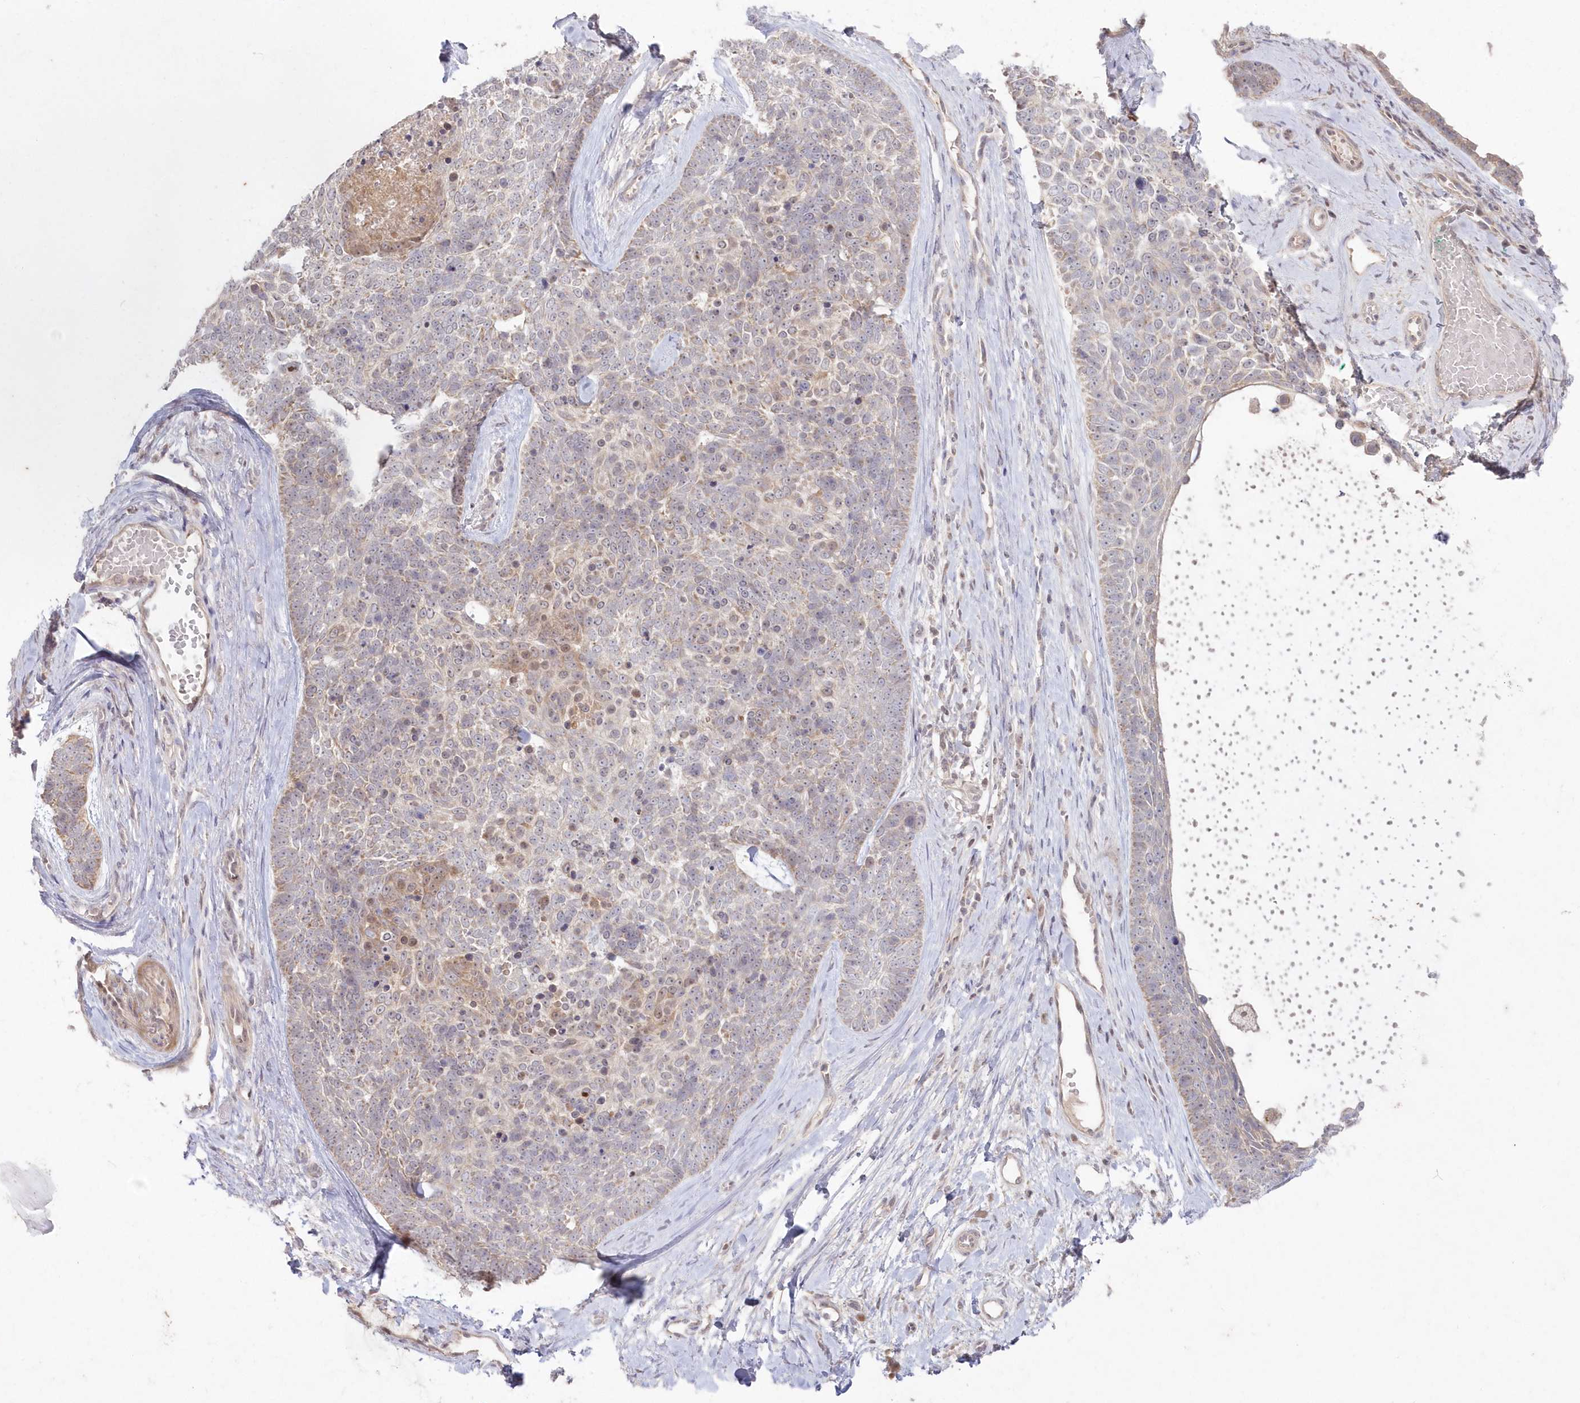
{"staining": {"intensity": "negative", "quantity": "none", "location": "none"}, "tissue": "skin cancer", "cell_type": "Tumor cells", "image_type": "cancer", "snomed": [{"axis": "morphology", "description": "Basal cell carcinoma"}, {"axis": "topography", "description": "Skin"}], "caption": "IHC of human skin basal cell carcinoma demonstrates no positivity in tumor cells.", "gene": "ASCC1", "patient": {"sex": "female", "age": 81}}